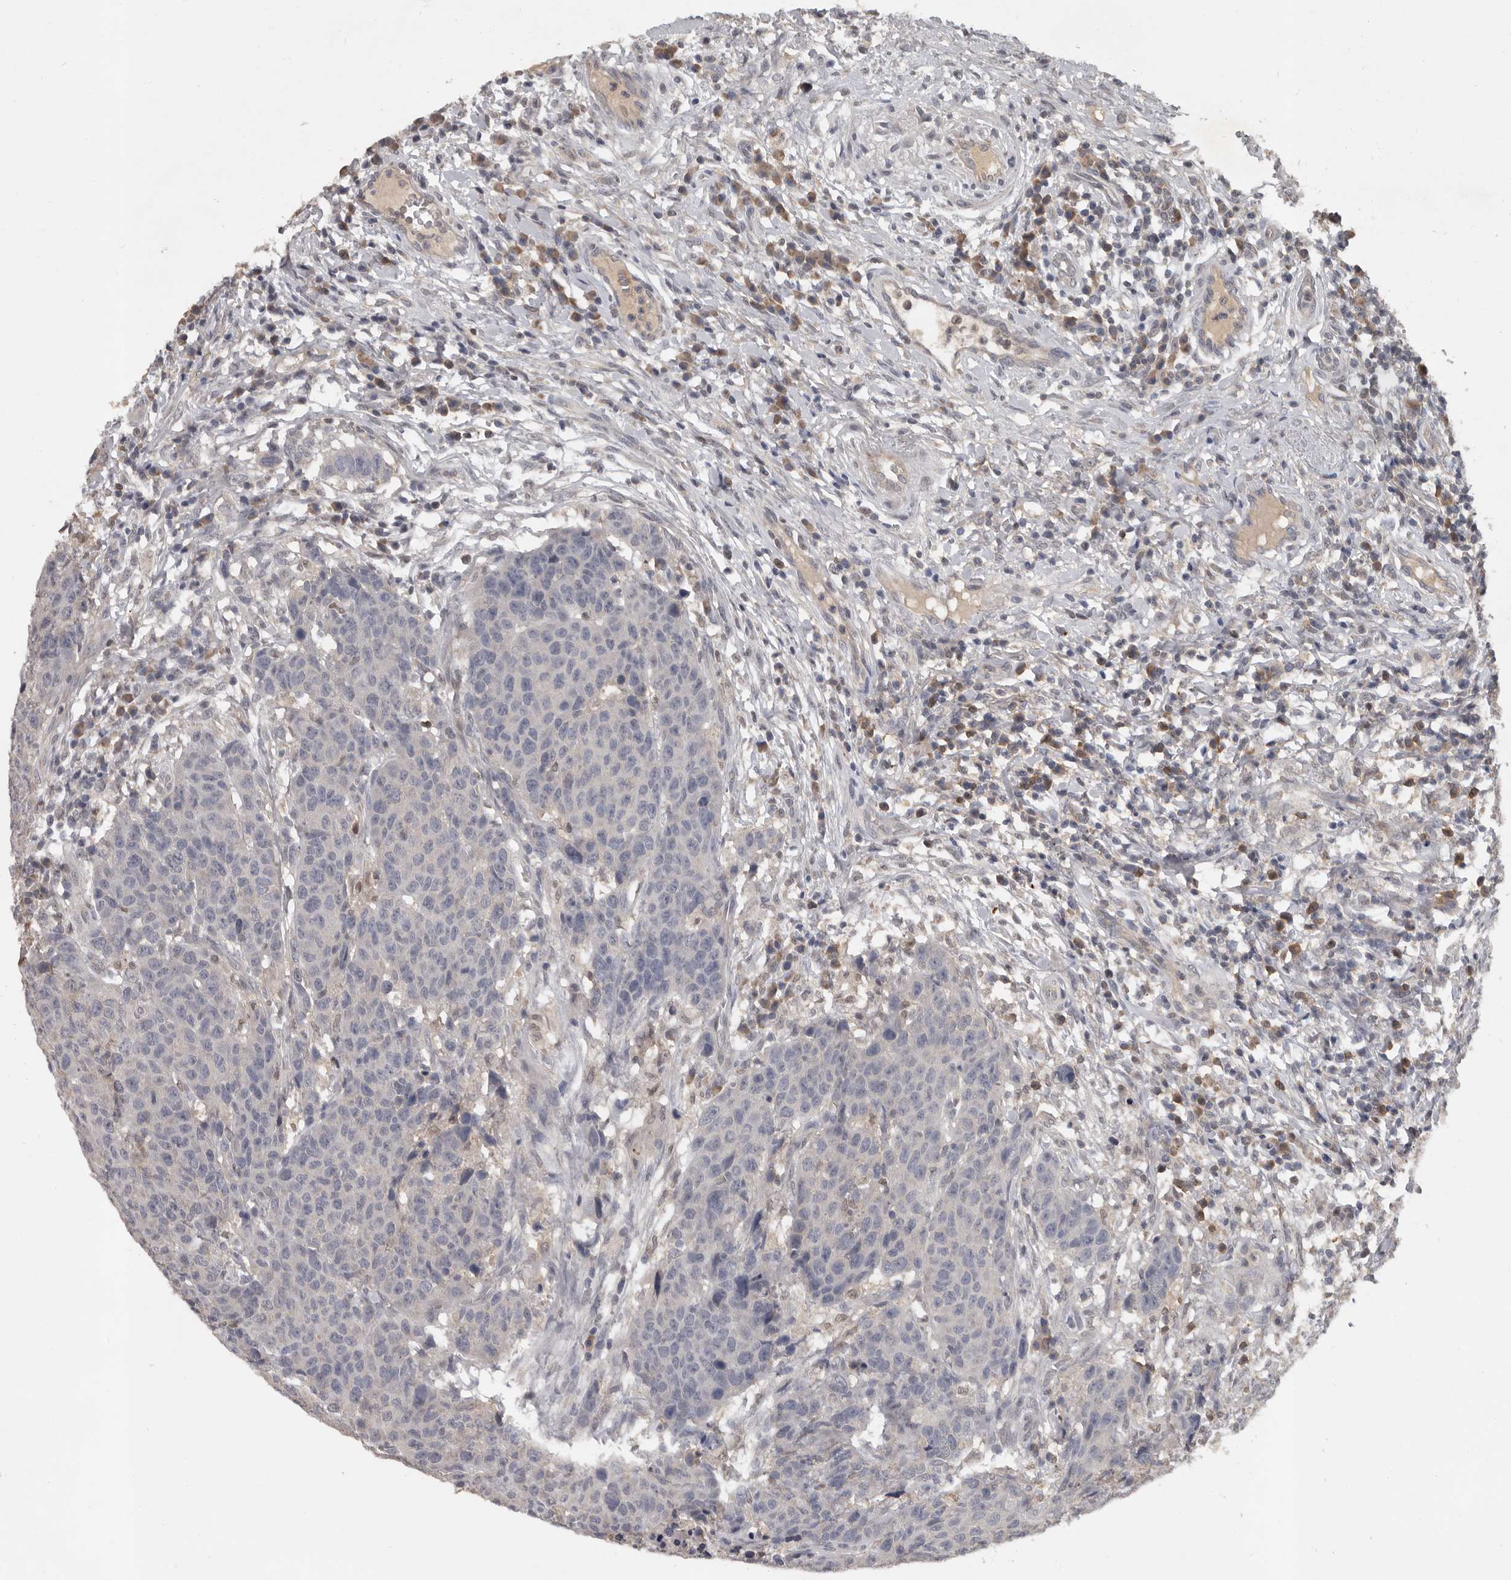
{"staining": {"intensity": "negative", "quantity": "none", "location": "none"}, "tissue": "head and neck cancer", "cell_type": "Tumor cells", "image_type": "cancer", "snomed": [{"axis": "morphology", "description": "Squamous cell carcinoma, NOS"}, {"axis": "topography", "description": "Head-Neck"}], "caption": "This is an IHC photomicrograph of squamous cell carcinoma (head and neck). There is no positivity in tumor cells.", "gene": "MTF1", "patient": {"sex": "male", "age": 66}}